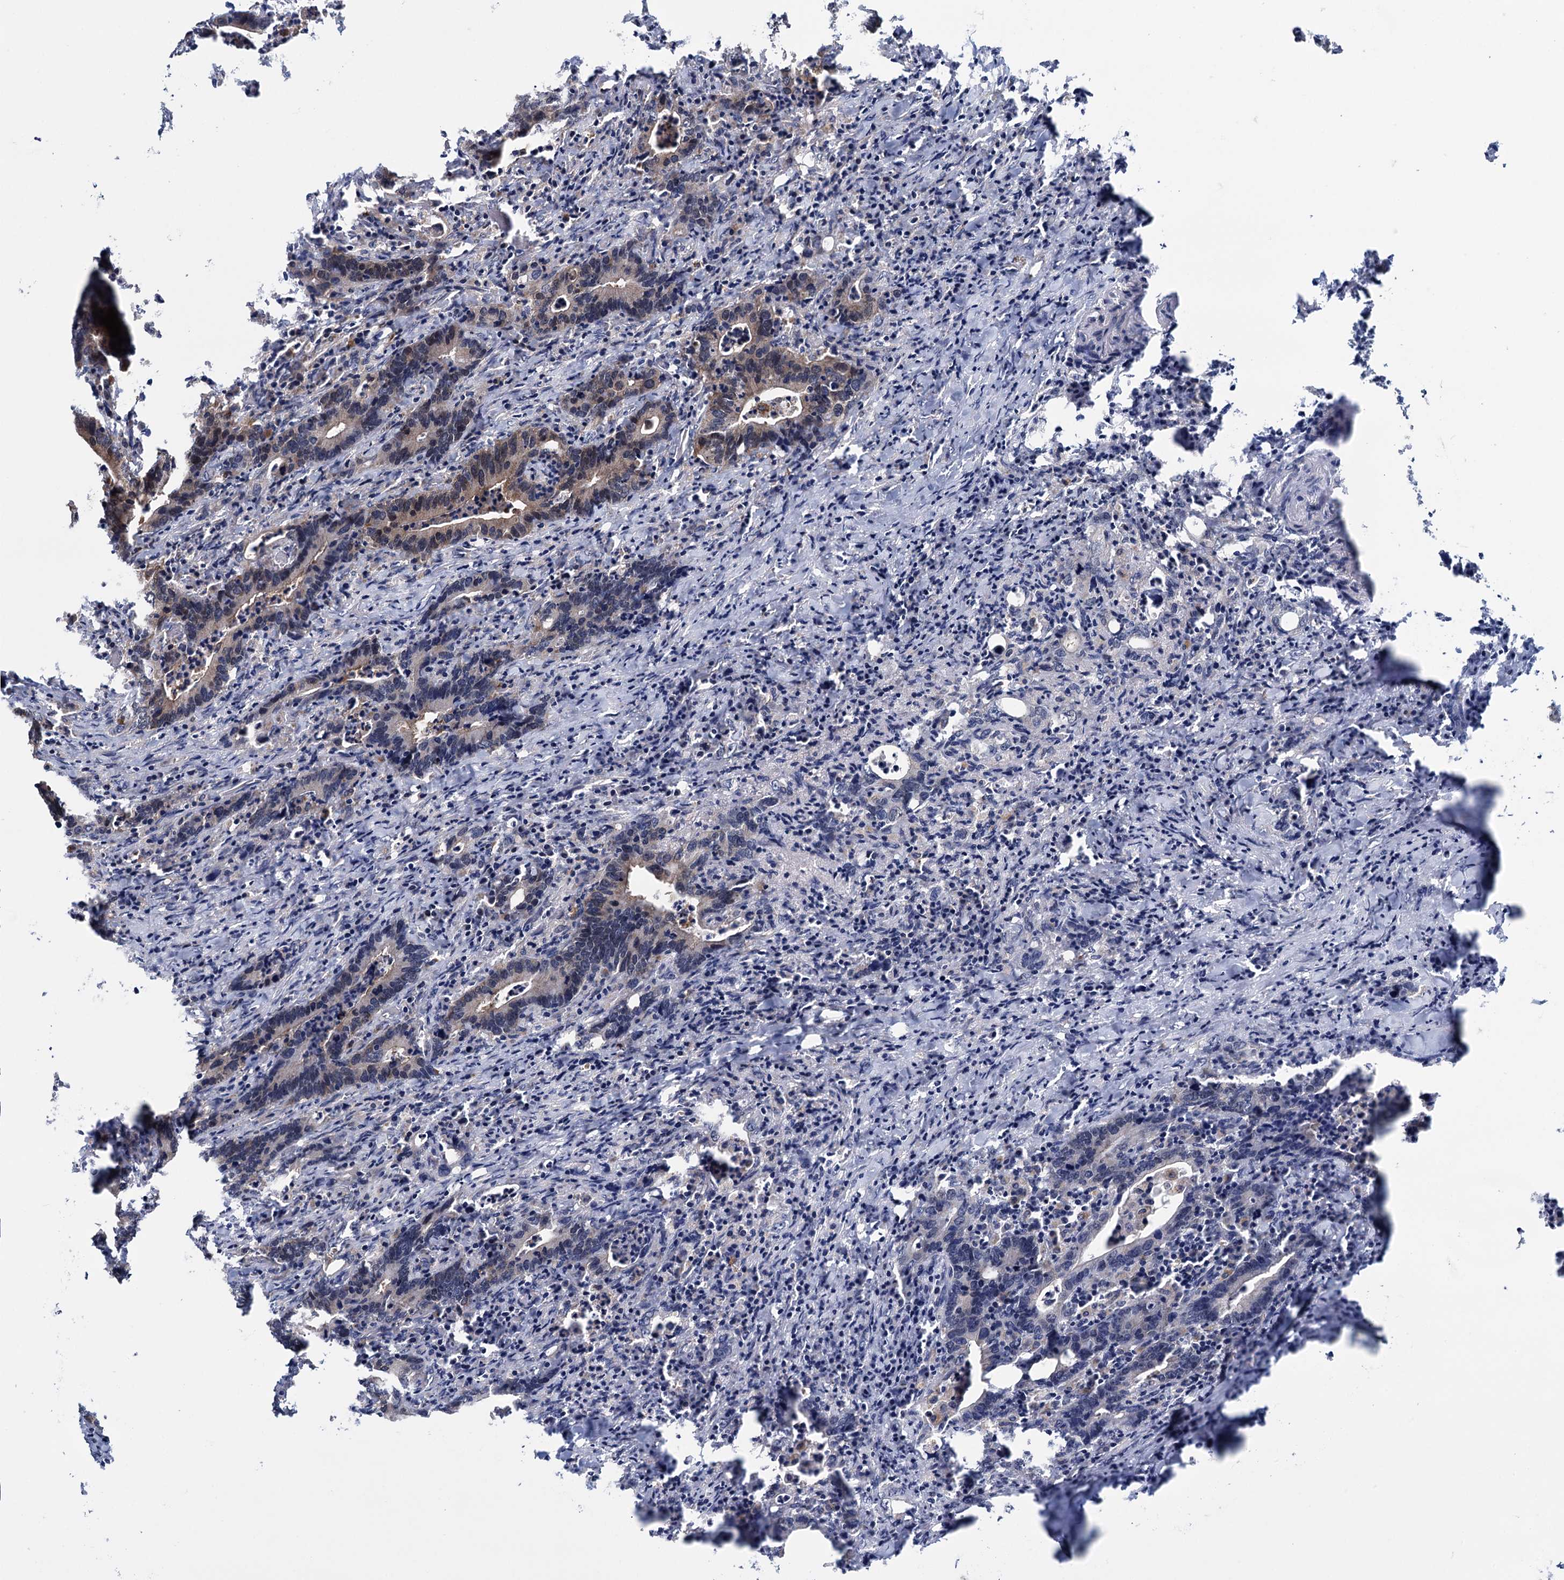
{"staining": {"intensity": "weak", "quantity": "<25%", "location": "cytoplasmic/membranous"}, "tissue": "colorectal cancer", "cell_type": "Tumor cells", "image_type": "cancer", "snomed": [{"axis": "morphology", "description": "Adenocarcinoma, NOS"}, {"axis": "topography", "description": "Colon"}], "caption": "Immunohistochemistry photomicrograph of colorectal cancer stained for a protein (brown), which exhibits no positivity in tumor cells. The staining is performed using DAB brown chromogen with nuclei counter-stained in using hematoxylin.", "gene": "GLO1", "patient": {"sex": "female", "age": 75}}